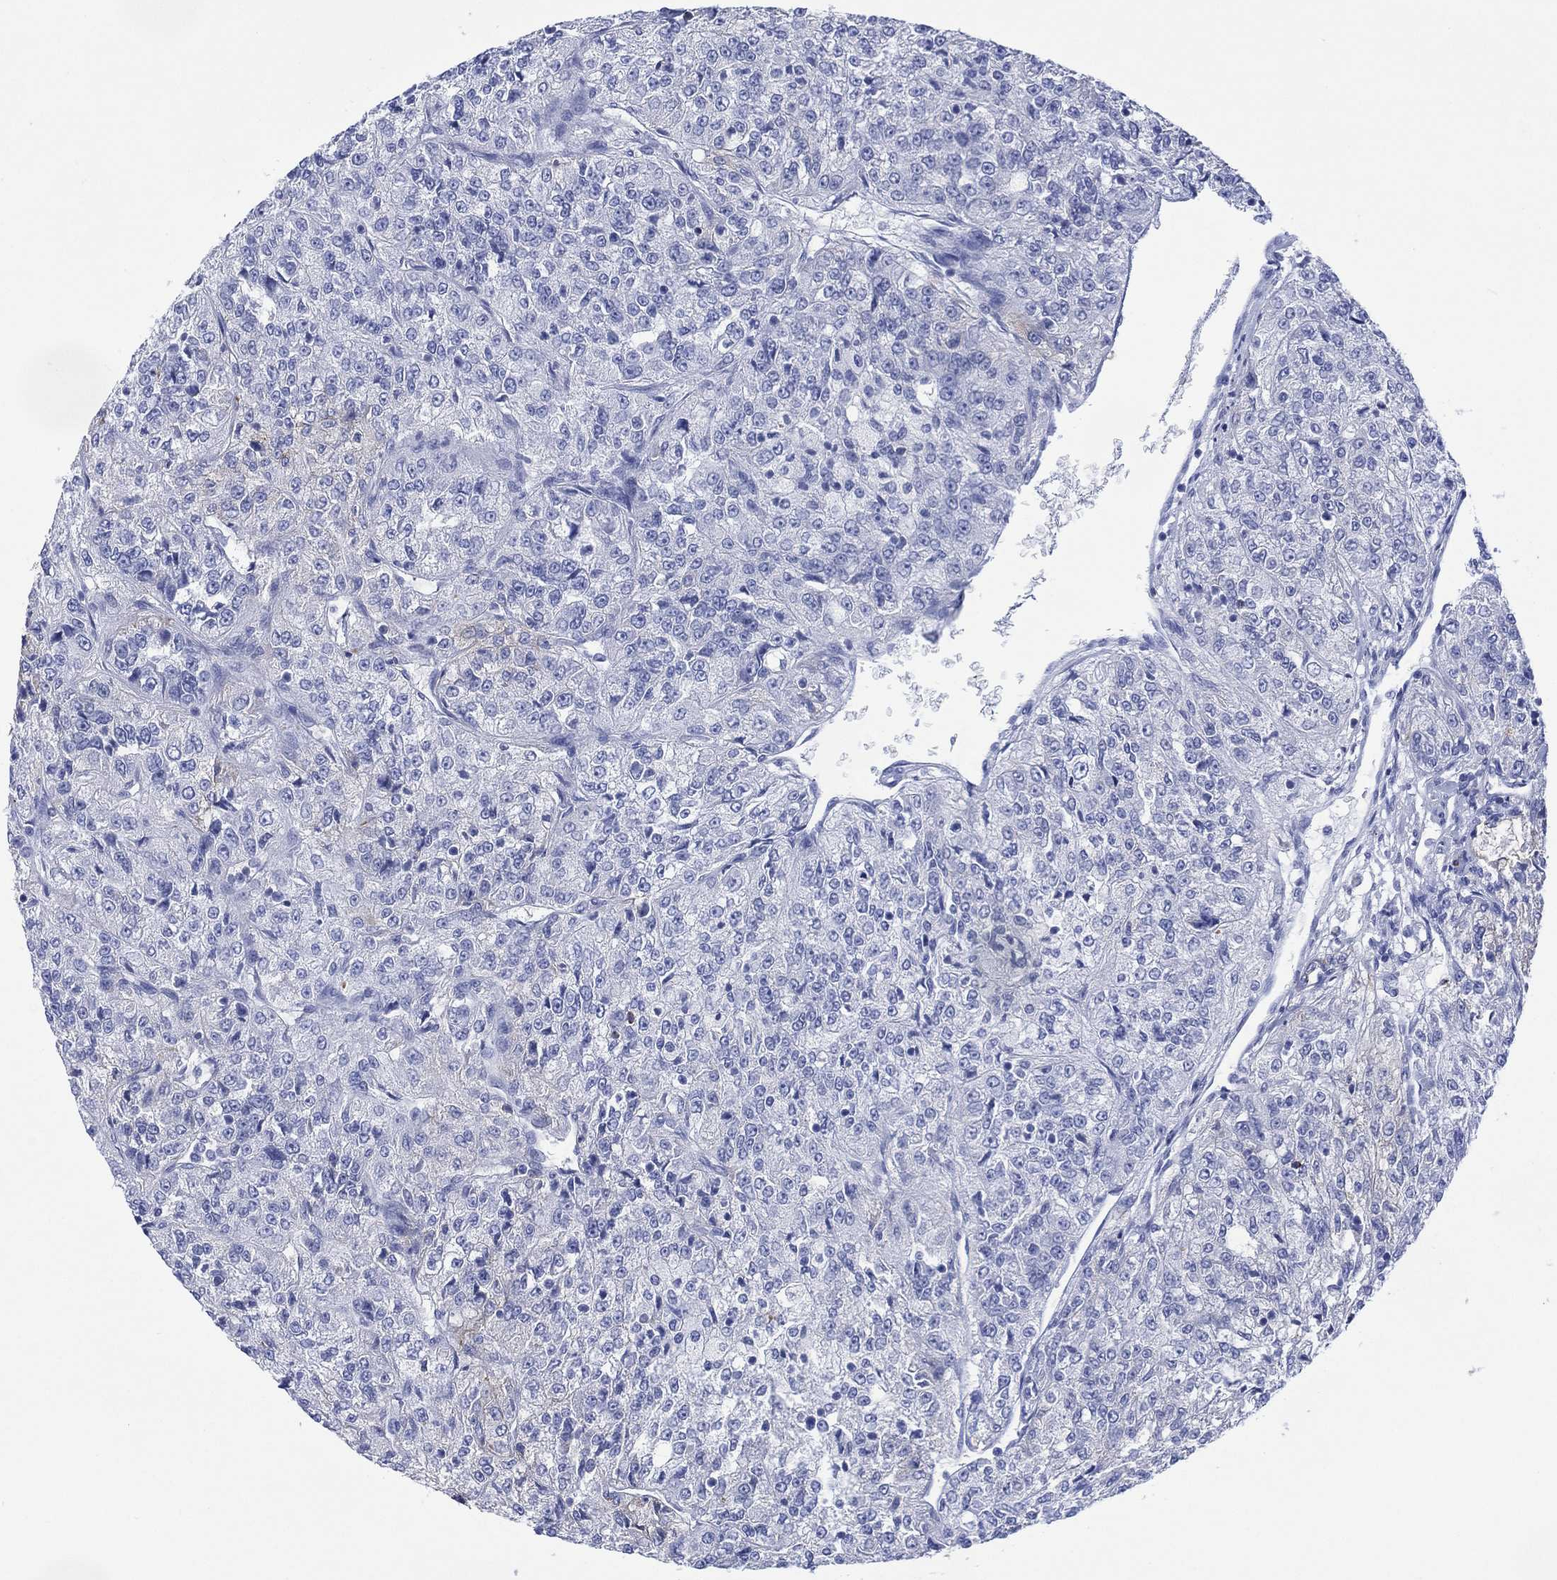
{"staining": {"intensity": "negative", "quantity": "none", "location": "none"}, "tissue": "renal cancer", "cell_type": "Tumor cells", "image_type": "cancer", "snomed": [{"axis": "morphology", "description": "Adenocarcinoma, NOS"}, {"axis": "topography", "description": "Kidney"}], "caption": "Tumor cells are negative for protein expression in human adenocarcinoma (renal).", "gene": "DPP4", "patient": {"sex": "female", "age": 63}}